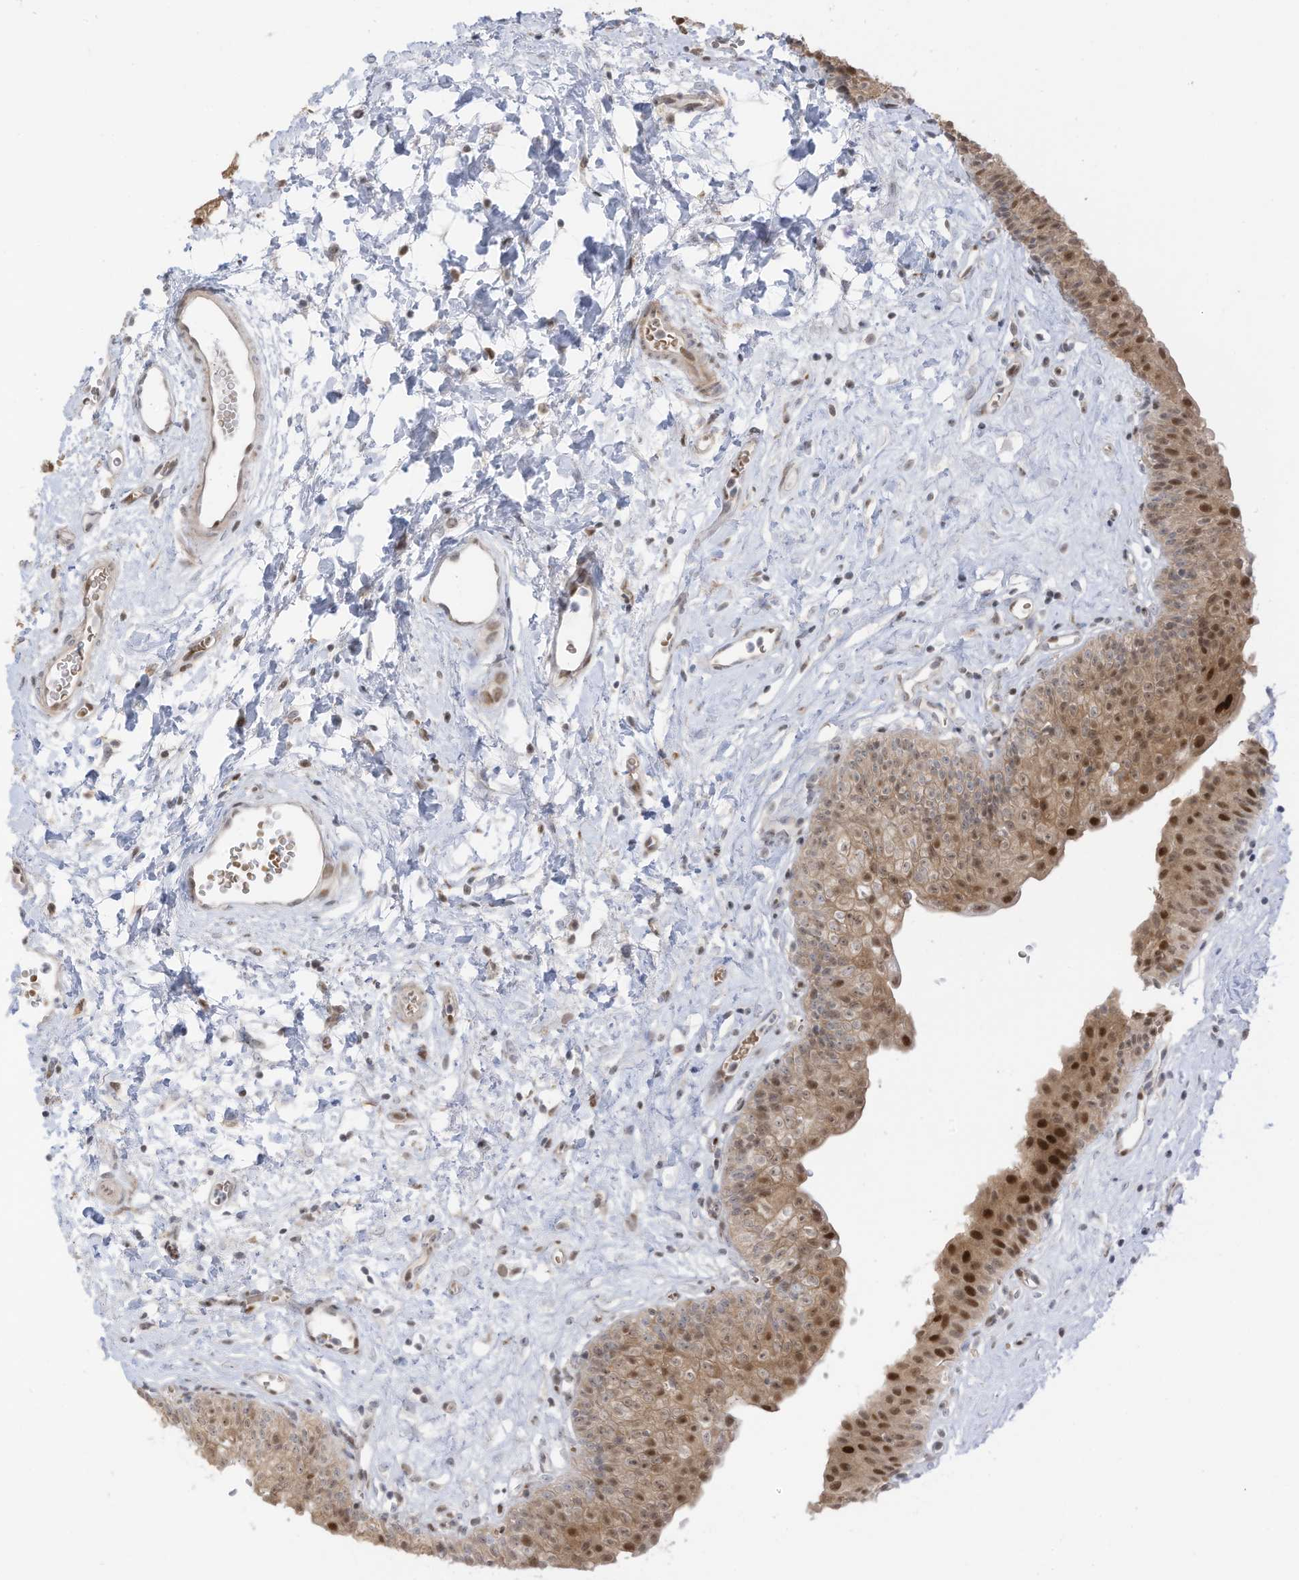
{"staining": {"intensity": "strong", "quantity": "25%-75%", "location": "cytoplasmic/membranous,nuclear"}, "tissue": "urinary bladder", "cell_type": "Urothelial cells", "image_type": "normal", "snomed": [{"axis": "morphology", "description": "Normal tissue, NOS"}, {"axis": "topography", "description": "Urinary bladder"}], "caption": "The immunohistochemical stain highlights strong cytoplasmic/membranous,nuclear expression in urothelial cells of normal urinary bladder. The staining was performed using DAB (3,3'-diaminobenzidine) to visualize the protein expression in brown, while the nuclei were stained in blue with hematoxylin (Magnification: 20x).", "gene": "ZCWPW2", "patient": {"sex": "male", "age": 51}}